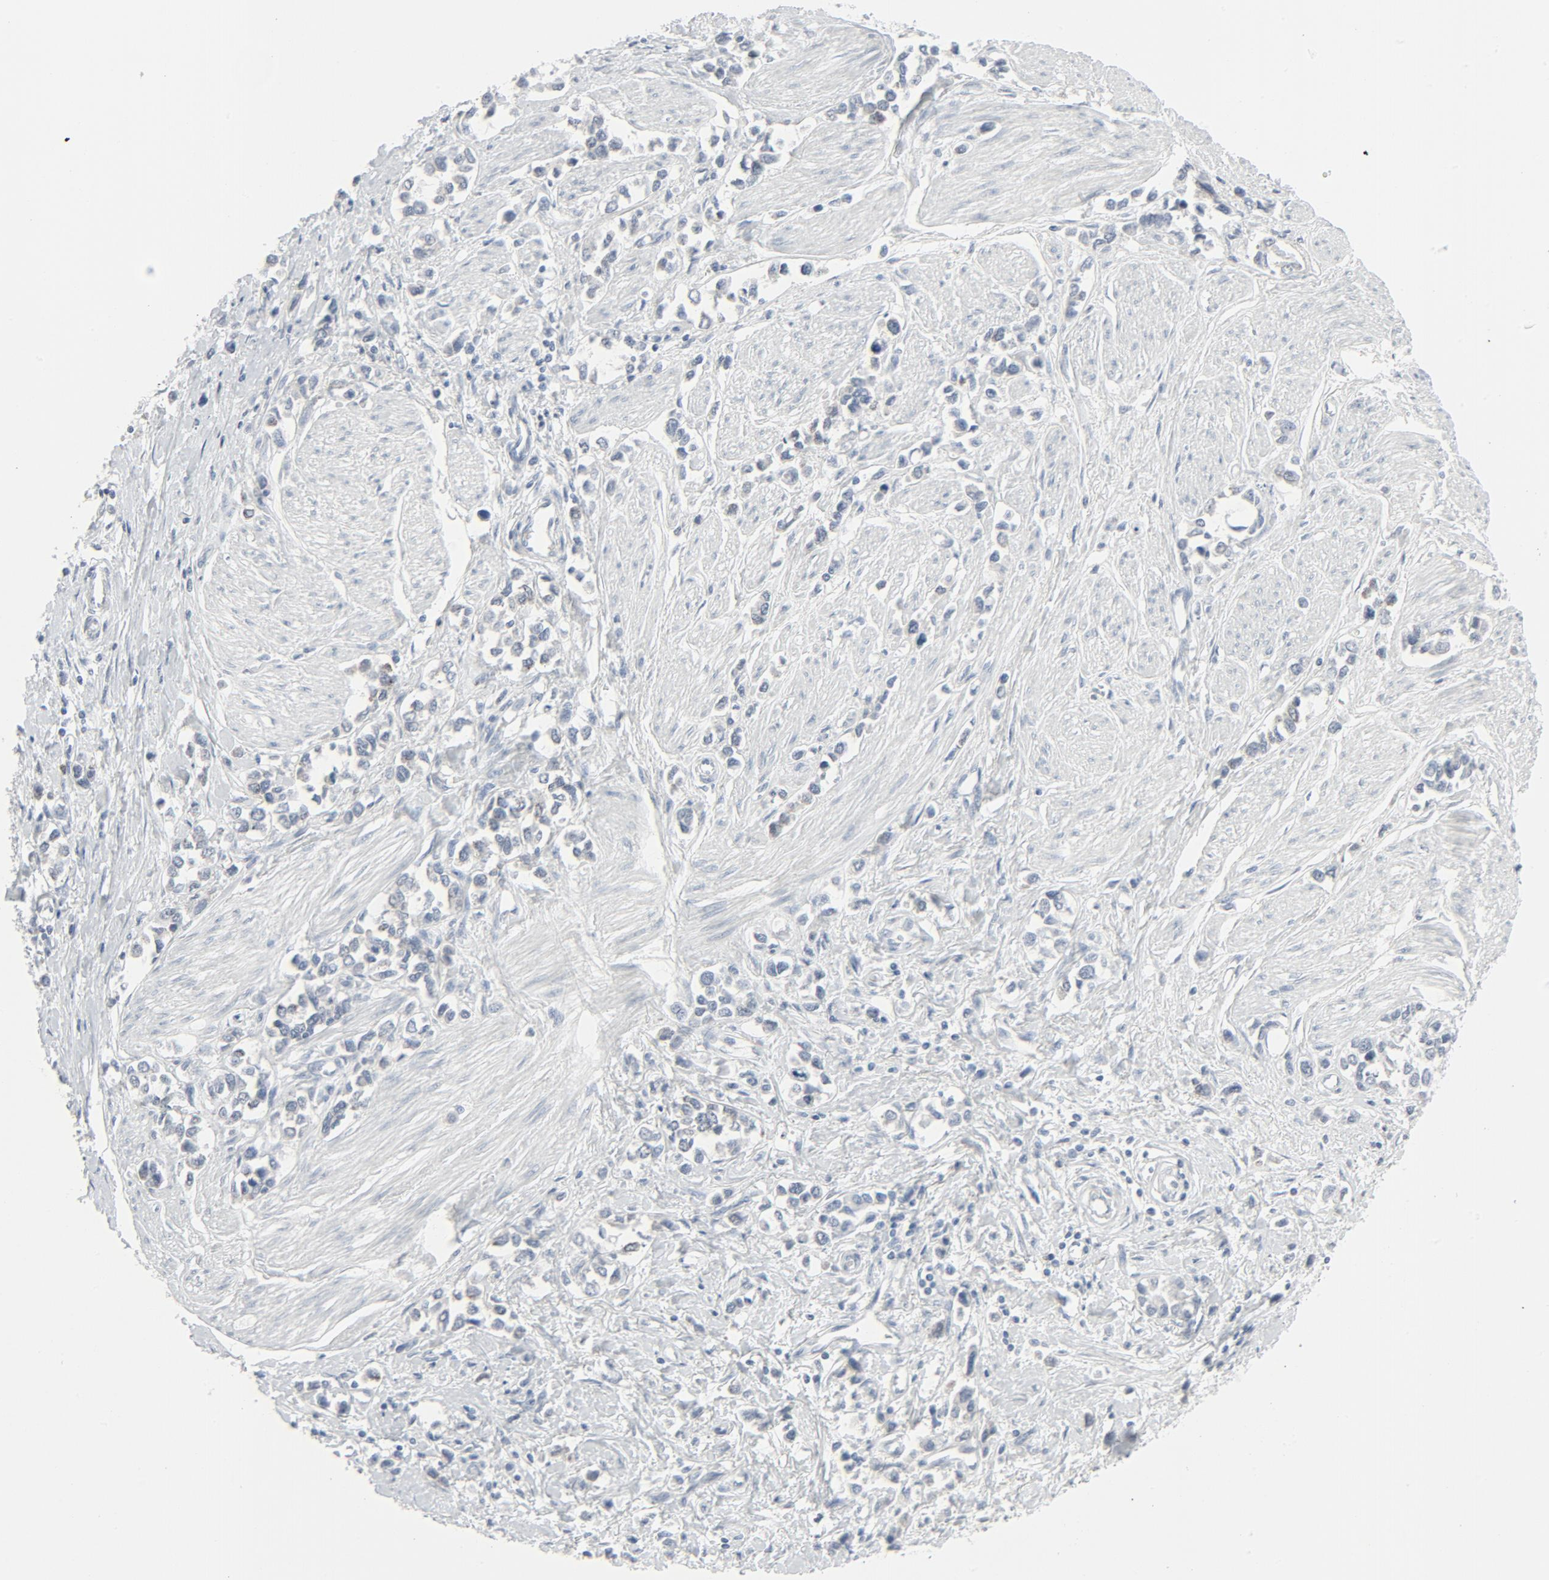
{"staining": {"intensity": "negative", "quantity": "none", "location": "none"}, "tissue": "stomach cancer", "cell_type": "Tumor cells", "image_type": "cancer", "snomed": [{"axis": "morphology", "description": "Adenocarcinoma, NOS"}, {"axis": "topography", "description": "Stomach, upper"}], "caption": "Tumor cells are negative for brown protein staining in adenocarcinoma (stomach).", "gene": "FGFR3", "patient": {"sex": "male", "age": 76}}